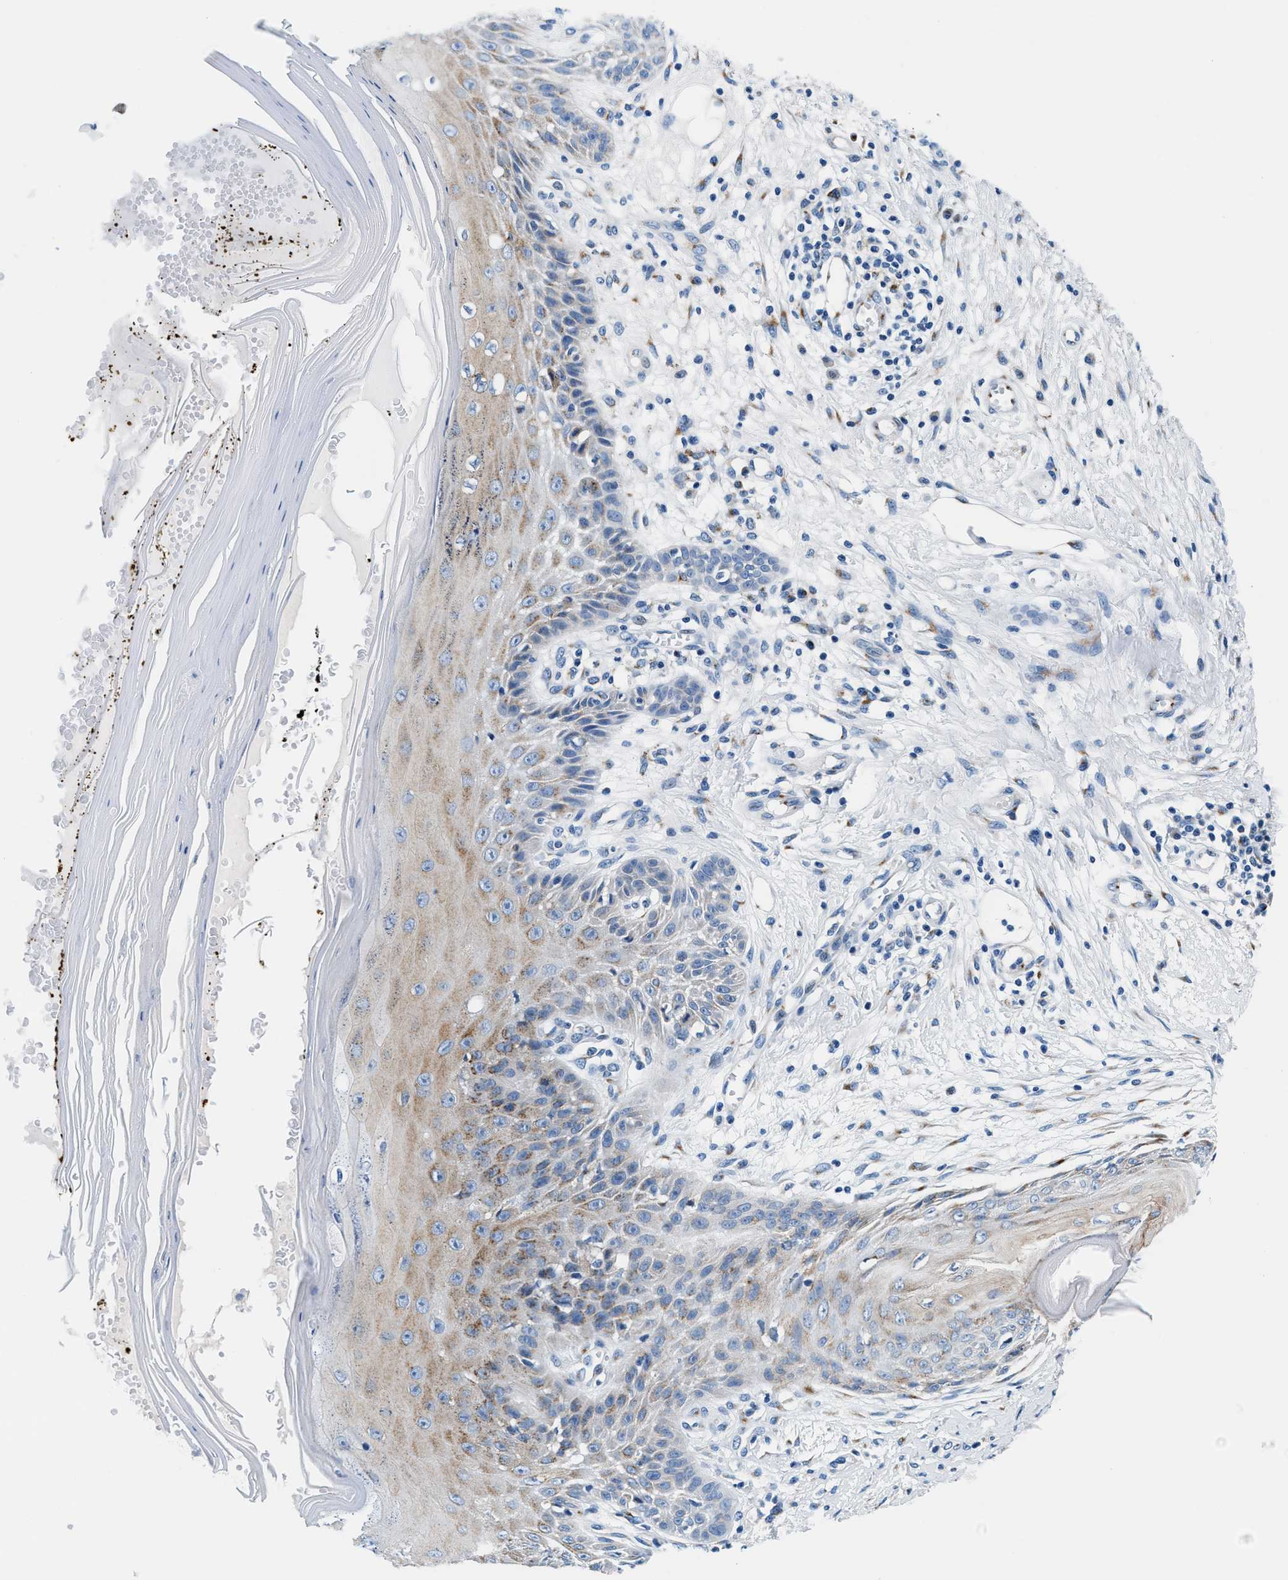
{"staining": {"intensity": "moderate", "quantity": ">75%", "location": "cytoplasmic/membranous"}, "tissue": "skin", "cell_type": "Fibroblasts", "image_type": "normal", "snomed": [{"axis": "morphology", "description": "Normal tissue, NOS"}, {"axis": "topography", "description": "Skin"}, {"axis": "topography", "description": "Peripheral nerve tissue"}], "caption": "A histopathology image showing moderate cytoplasmic/membranous positivity in approximately >75% of fibroblasts in normal skin, as visualized by brown immunohistochemical staining.", "gene": "VPS53", "patient": {"sex": "male", "age": 24}}